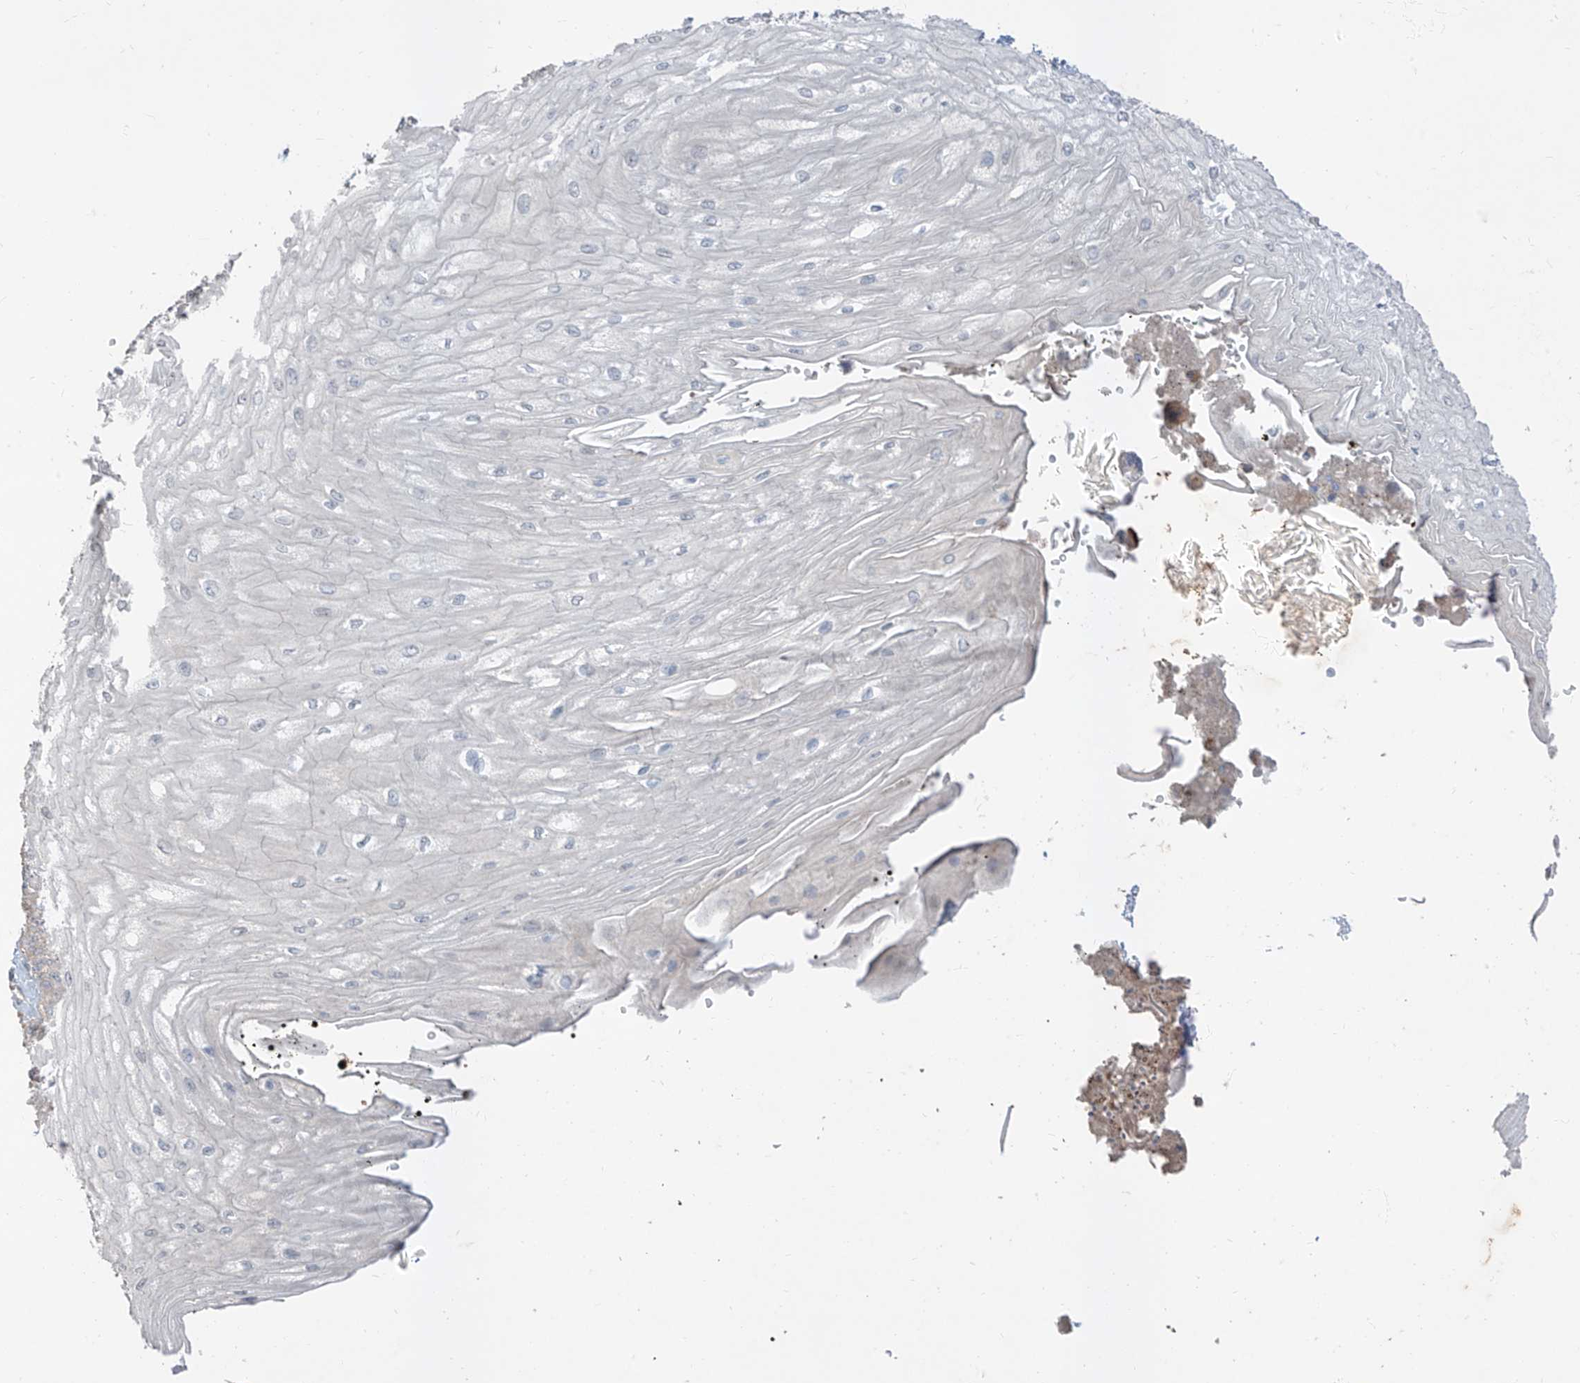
{"staining": {"intensity": "weak", "quantity": "<25%", "location": "cytoplasmic/membranous"}, "tissue": "esophagus", "cell_type": "Squamous epithelial cells", "image_type": "normal", "snomed": [{"axis": "morphology", "description": "Normal tissue, NOS"}, {"axis": "topography", "description": "Esophagus"}], "caption": "Esophagus was stained to show a protein in brown. There is no significant positivity in squamous epithelial cells. (Brightfield microscopy of DAB (3,3'-diaminobenzidine) IHC at high magnification).", "gene": "EPHX4", "patient": {"sex": "male", "age": 60}}